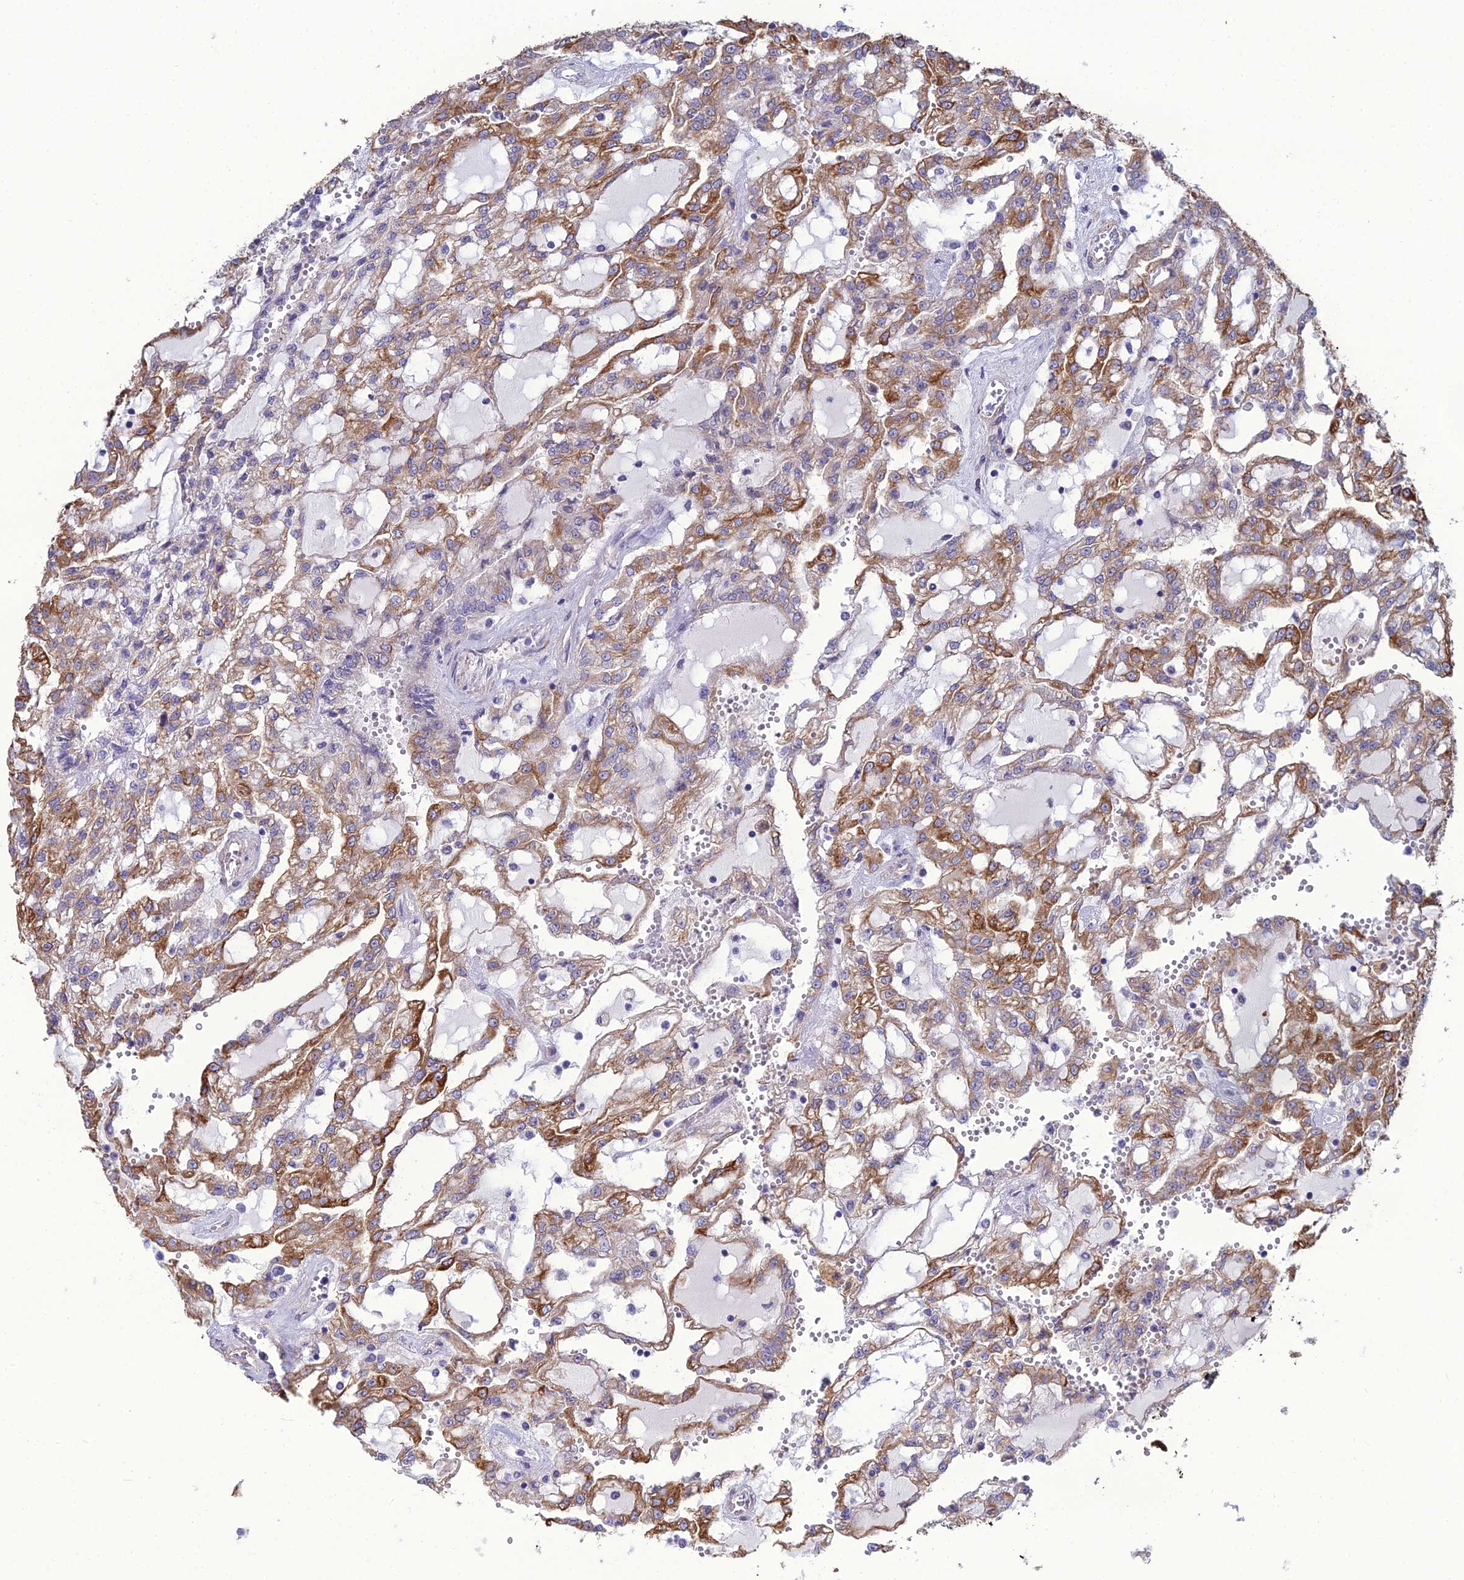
{"staining": {"intensity": "moderate", "quantity": ">75%", "location": "cytoplasmic/membranous"}, "tissue": "renal cancer", "cell_type": "Tumor cells", "image_type": "cancer", "snomed": [{"axis": "morphology", "description": "Adenocarcinoma, NOS"}, {"axis": "topography", "description": "Kidney"}], "caption": "A medium amount of moderate cytoplasmic/membranous staining is identified in approximately >75% of tumor cells in renal cancer tissue.", "gene": "LZTS2", "patient": {"sex": "male", "age": 63}}